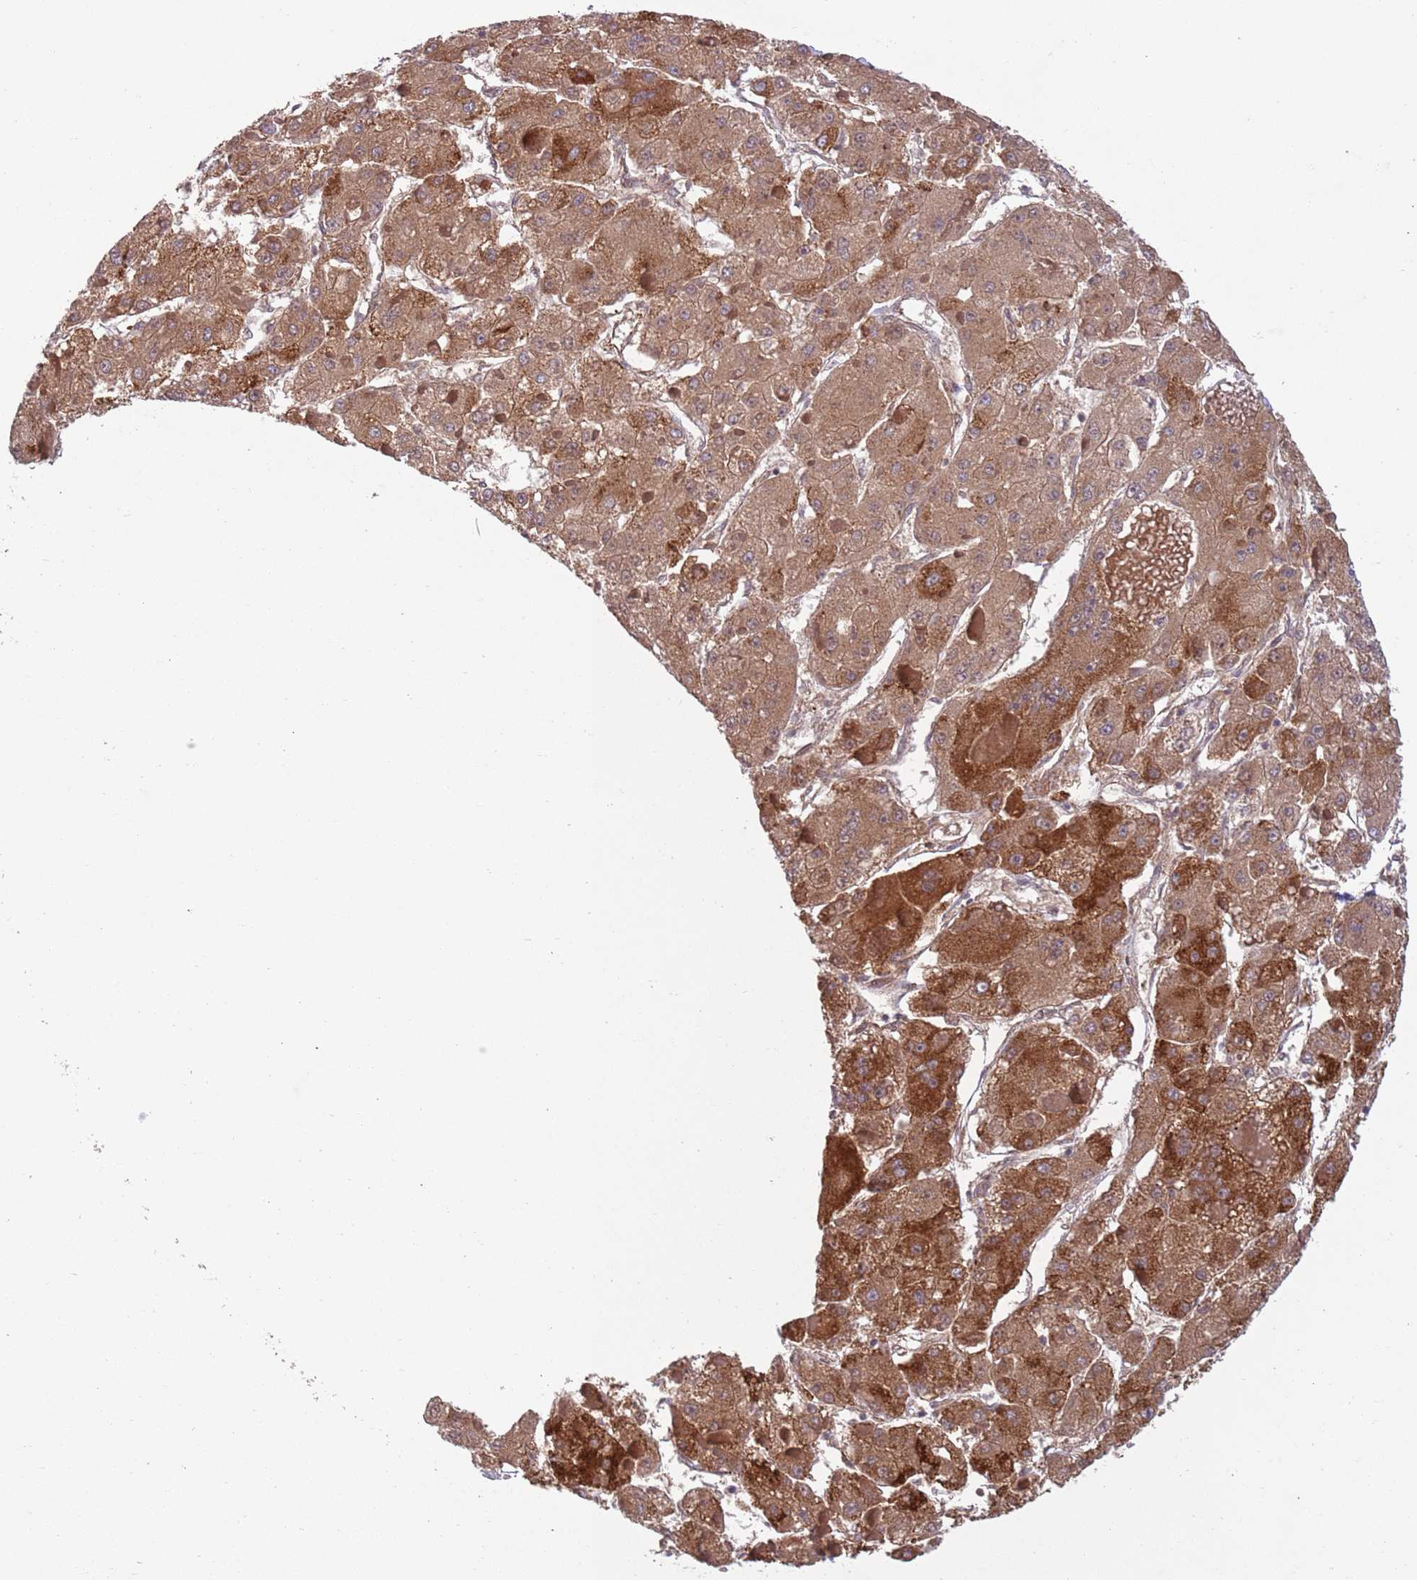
{"staining": {"intensity": "strong", "quantity": ">75%", "location": "cytoplasmic/membranous,nuclear"}, "tissue": "liver cancer", "cell_type": "Tumor cells", "image_type": "cancer", "snomed": [{"axis": "morphology", "description": "Carcinoma, Hepatocellular, NOS"}, {"axis": "topography", "description": "Liver"}], "caption": "Liver cancer (hepatocellular carcinoma) stained with a brown dye displays strong cytoplasmic/membranous and nuclear positive positivity in approximately >75% of tumor cells.", "gene": "CHD9", "patient": {"sex": "female", "age": 73}}